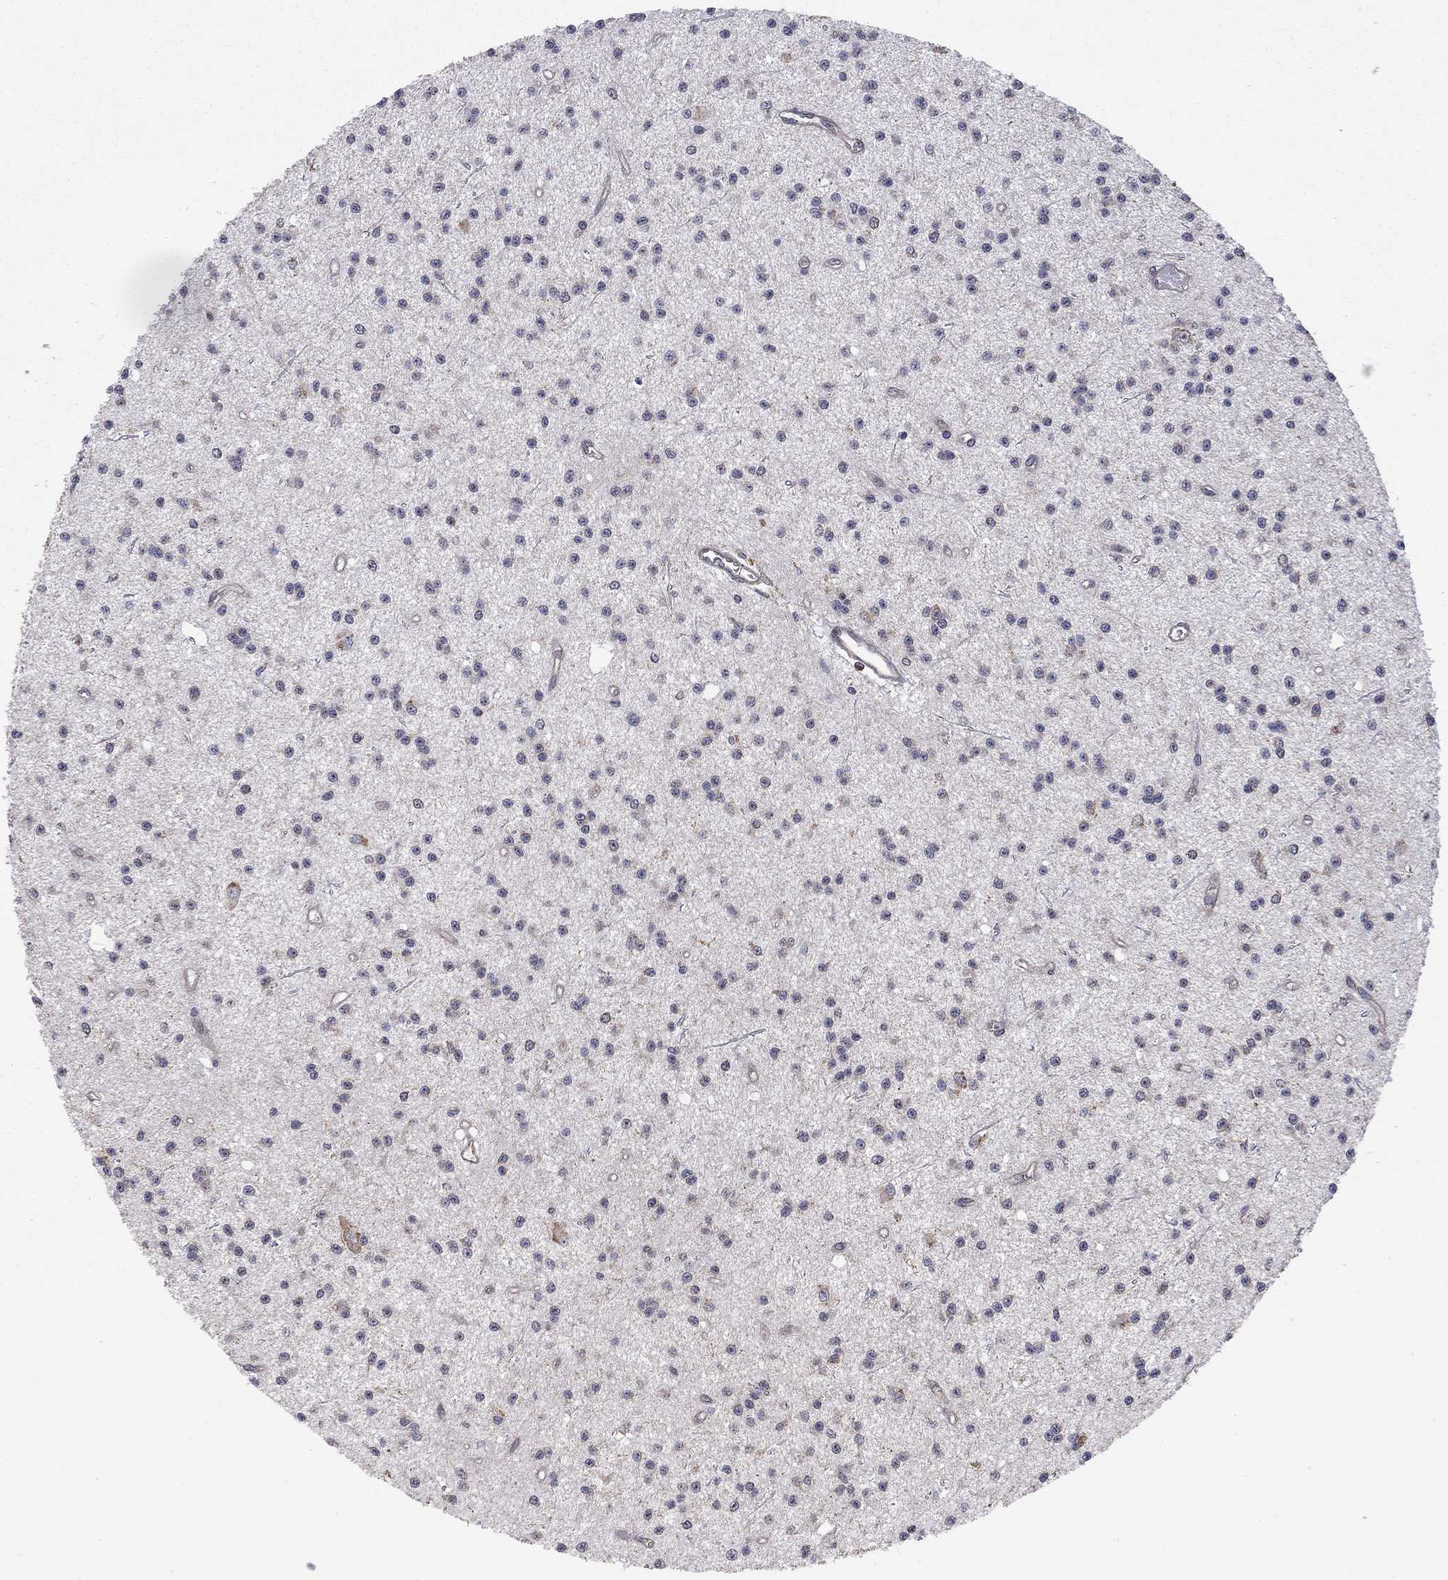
{"staining": {"intensity": "weak", "quantity": "<25%", "location": "cytoplasmic/membranous"}, "tissue": "glioma", "cell_type": "Tumor cells", "image_type": "cancer", "snomed": [{"axis": "morphology", "description": "Glioma, malignant, Low grade"}, {"axis": "topography", "description": "Brain"}], "caption": "DAB (3,3'-diaminobenzidine) immunohistochemical staining of malignant glioma (low-grade) exhibits no significant staining in tumor cells.", "gene": "TDP1", "patient": {"sex": "male", "age": 27}}